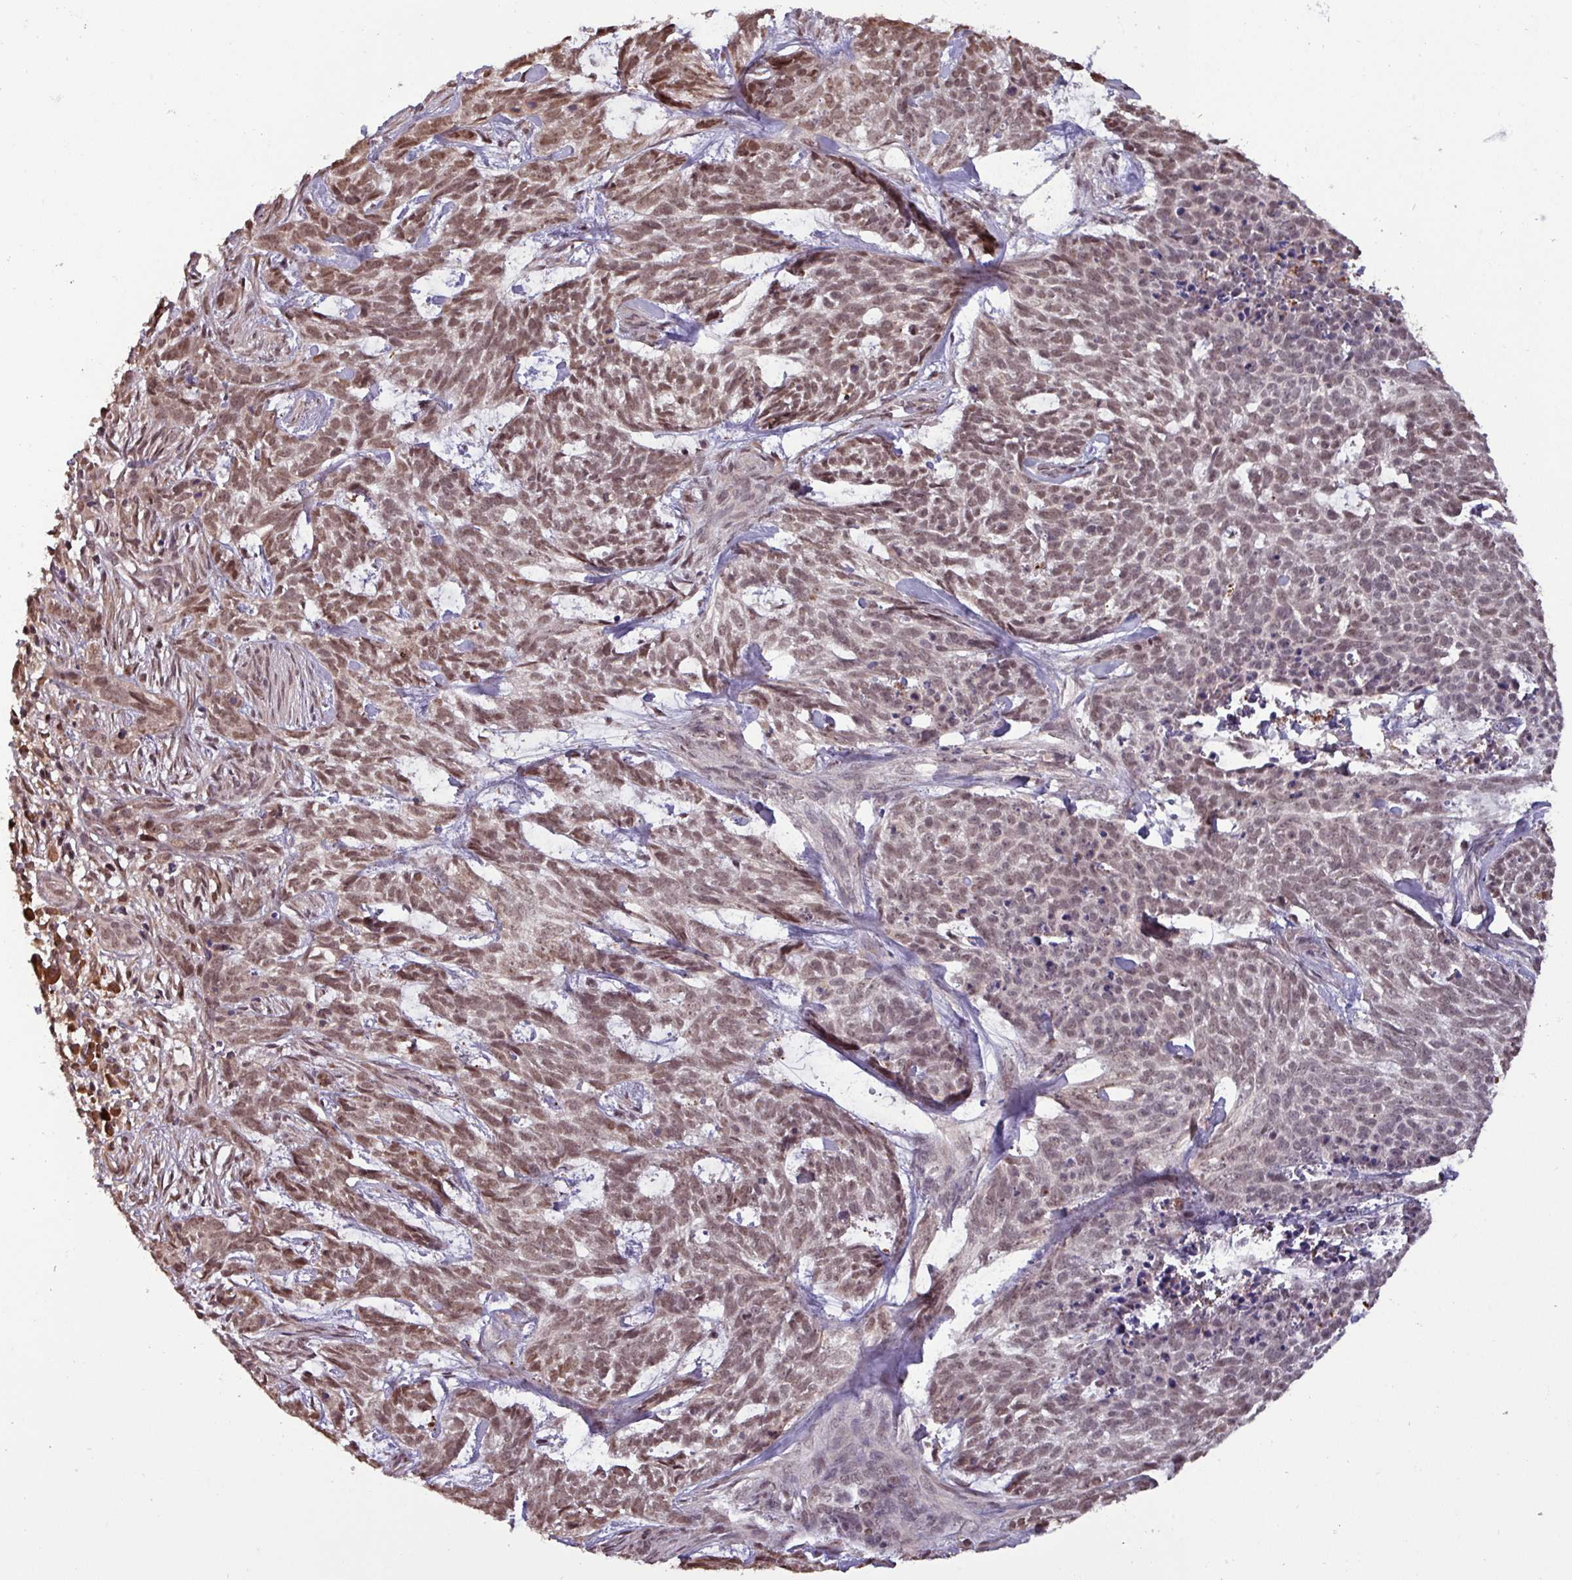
{"staining": {"intensity": "moderate", "quantity": "25%-75%", "location": "nuclear"}, "tissue": "skin cancer", "cell_type": "Tumor cells", "image_type": "cancer", "snomed": [{"axis": "morphology", "description": "Basal cell carcinoma"}, {"axis": "topography", "description": "Skin"}], "caption": "A medium amount of moderate nuclear positivity is appreciated in approximately 25%-75% of tumor cells in skin basal cell carcinoma tissue.", "gene": "NOB1", "patient": {"sex": "female", "age": 93}}